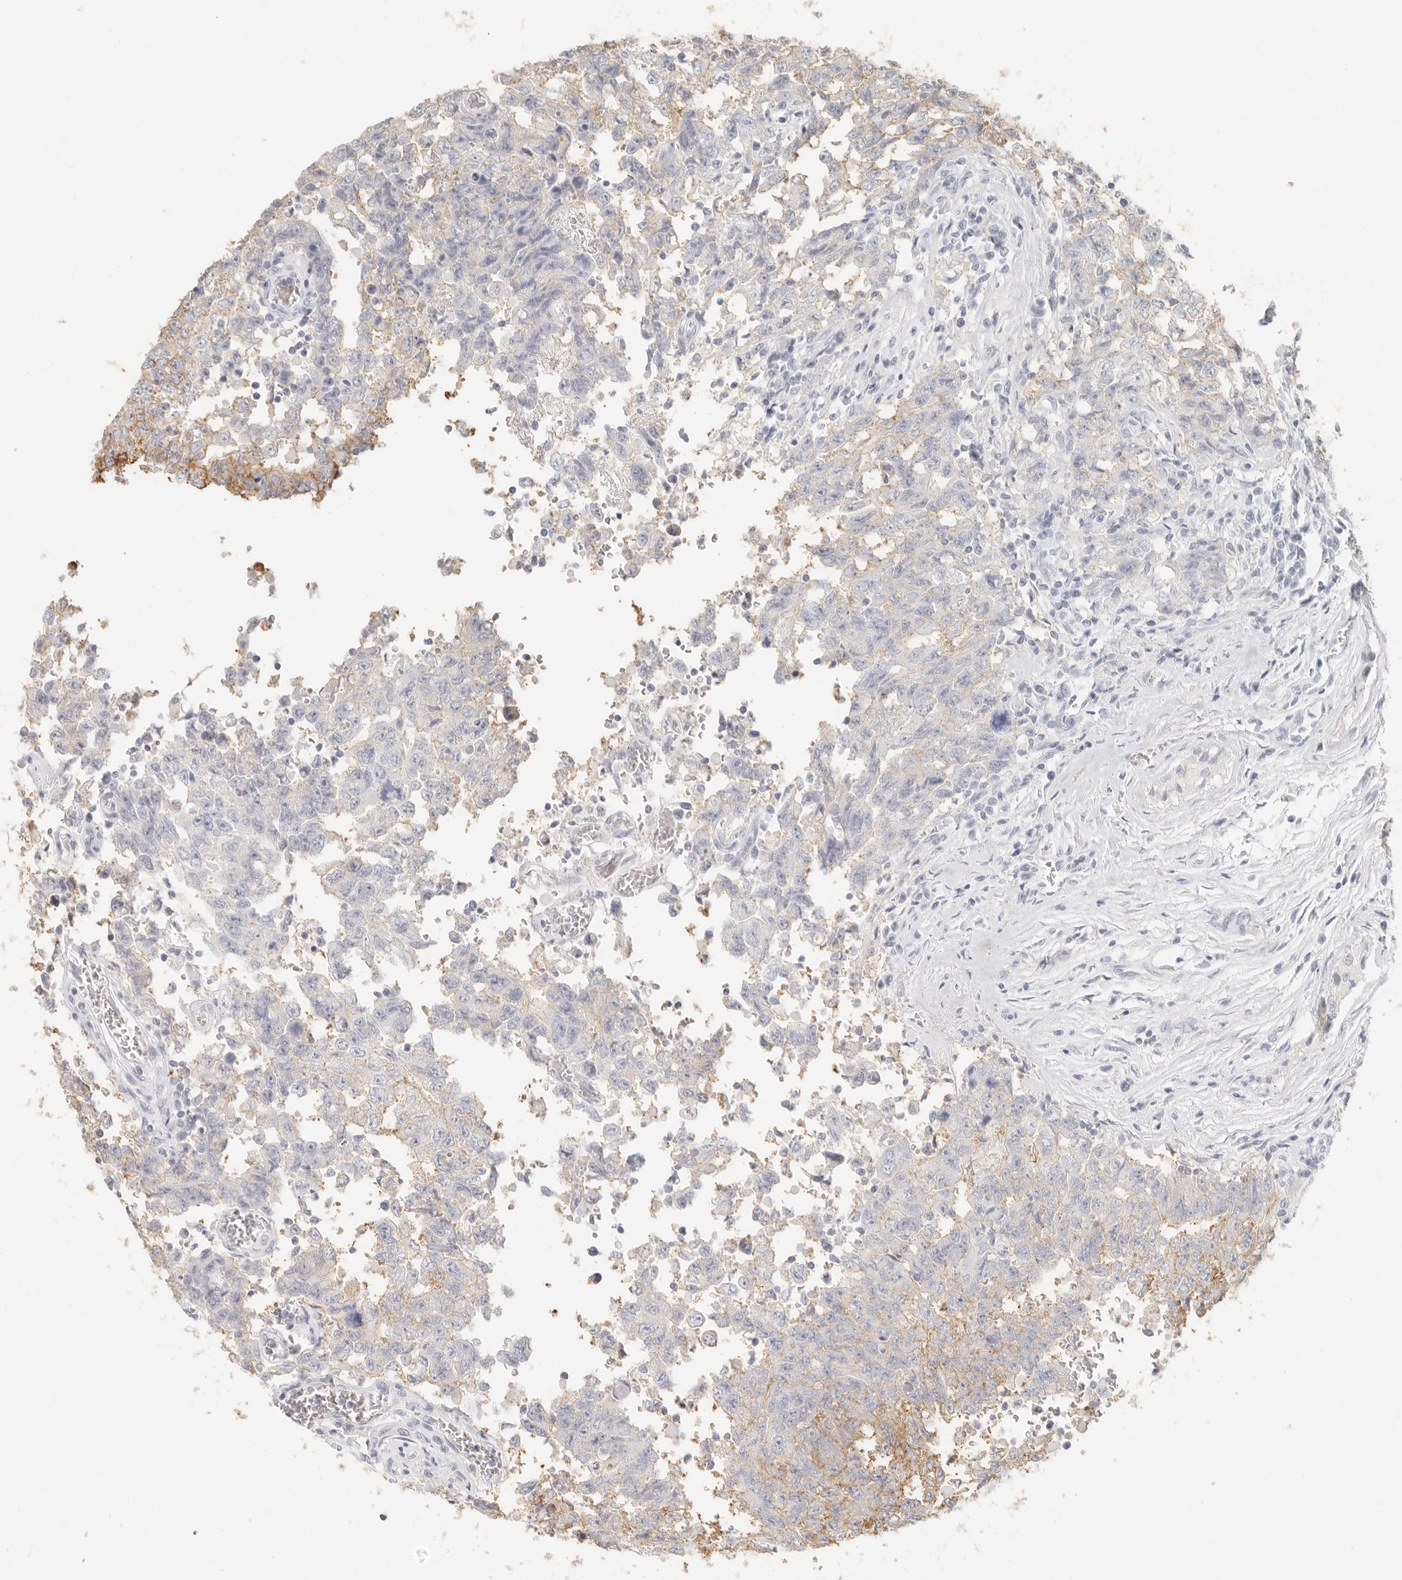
{"staining": {"intensity": "moderate", "quantity": "<25%", "location": "cytoplasmic/membranous"}, "tissue": "testis cancer", "cell_type": "Tumor cells", "image_type": "cancer", "snomed": [{"axis": "morphology", "description": "Carcinoma, Embryonal, NOS"}, {"axis": "topography", "description": "Testis"}], "caption": "Testis cancer tissue displays moderate cytoplasmic/membranous staining in approximately <25% of tumor cells, visualized by immunohistochemistry. (DAB (3,3'-diaminobenzidine) IHC with brightfield microscopy, high magnification).", "gene": "EPCAM", "patient": {"sex": "male", "age": 26}}